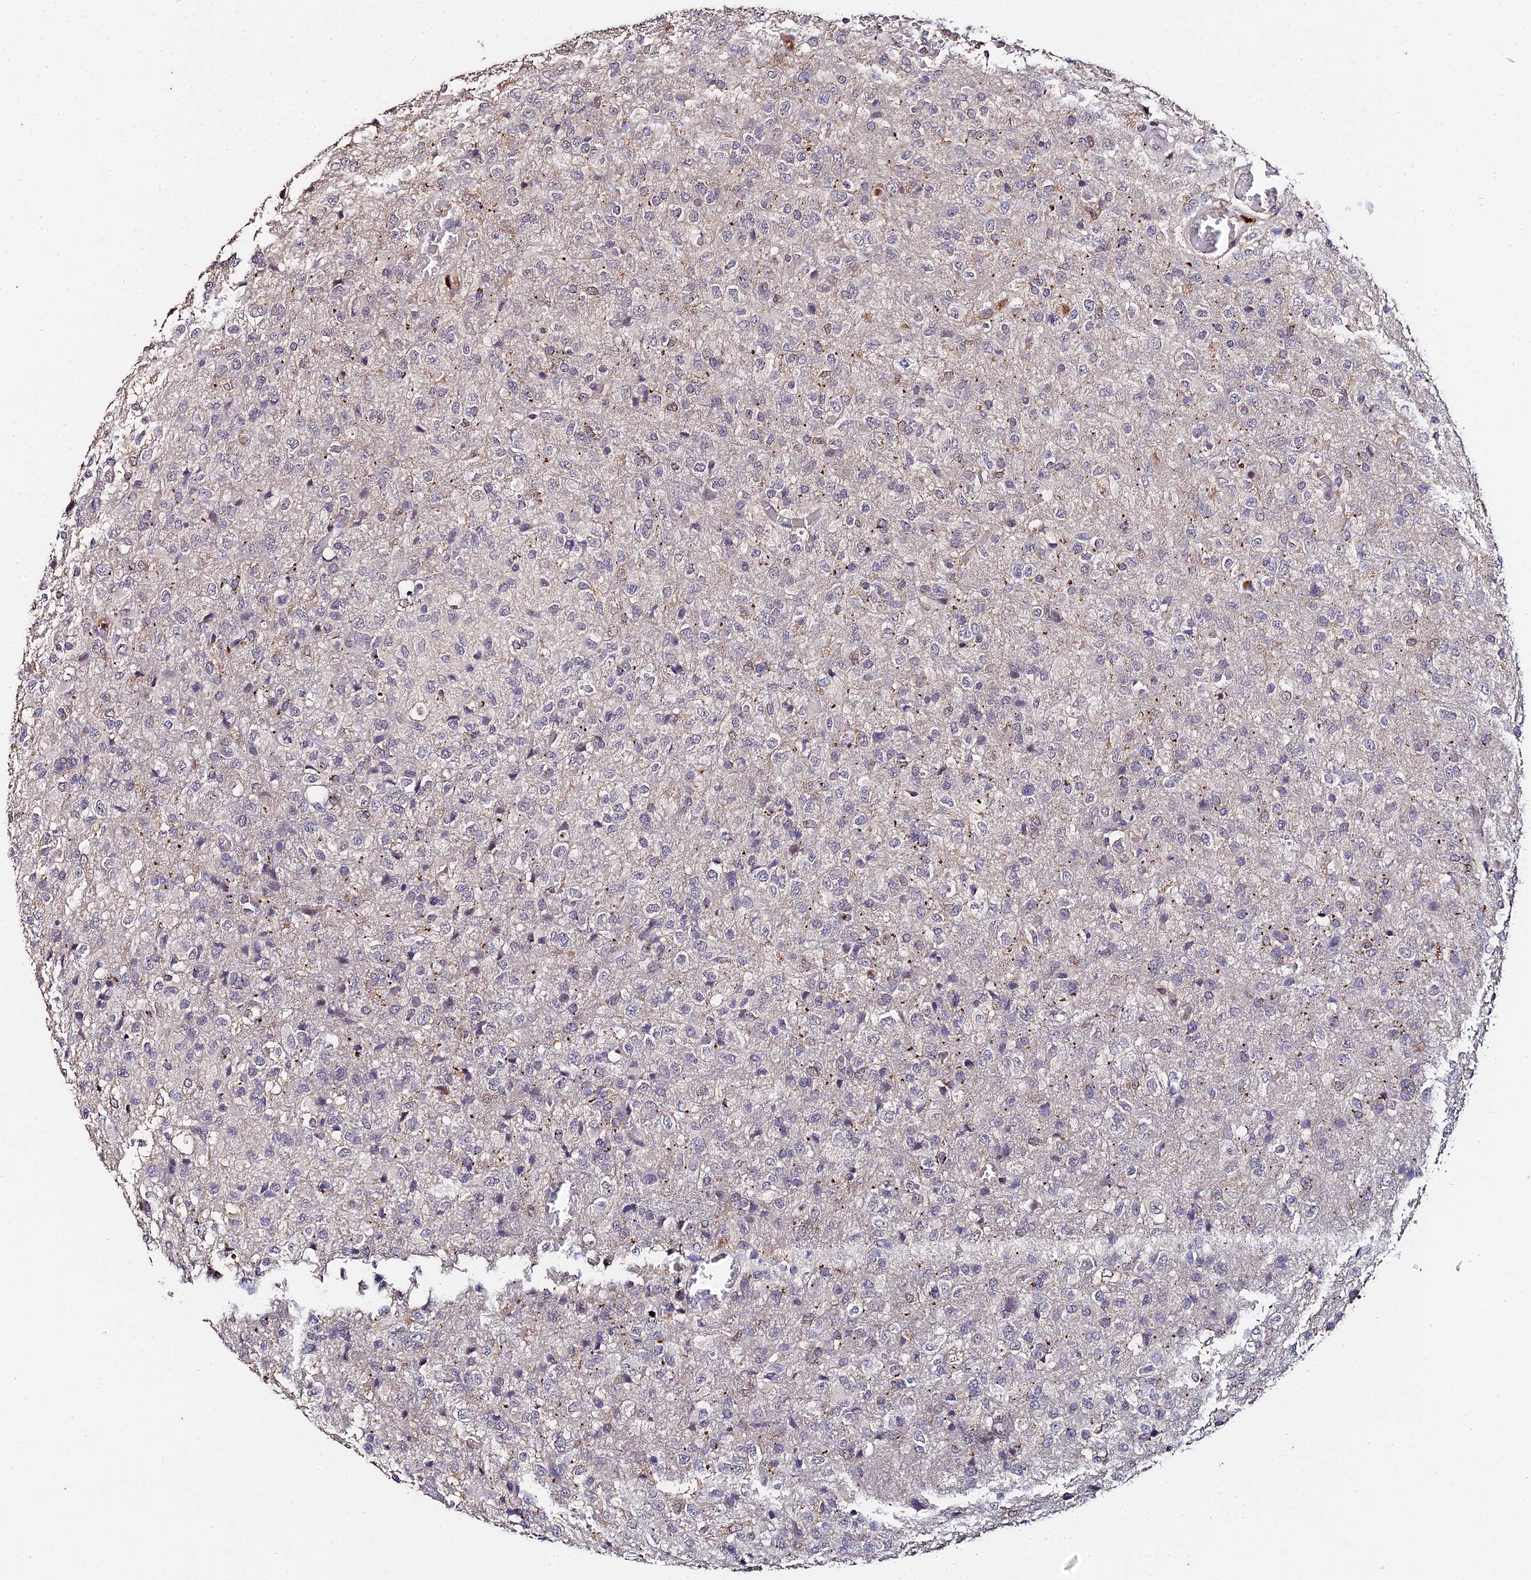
{"staining": {"intensity": "negative", "quantity": "none", "location": "none"}, "tissue": "glioma", "cell_type": "Tumor cells", "image_type": "cancer", "snomed": [{"axis": "morphology", "description": "Glioma, malignant, High grade"}, {"axis": "topography", "description": "Brain"}], "caption": "The histopathology image demonstrates no staining of tumor cells in glioma.", "gene": "LSM5", "patient": {"sex": "female", "age": 74}}